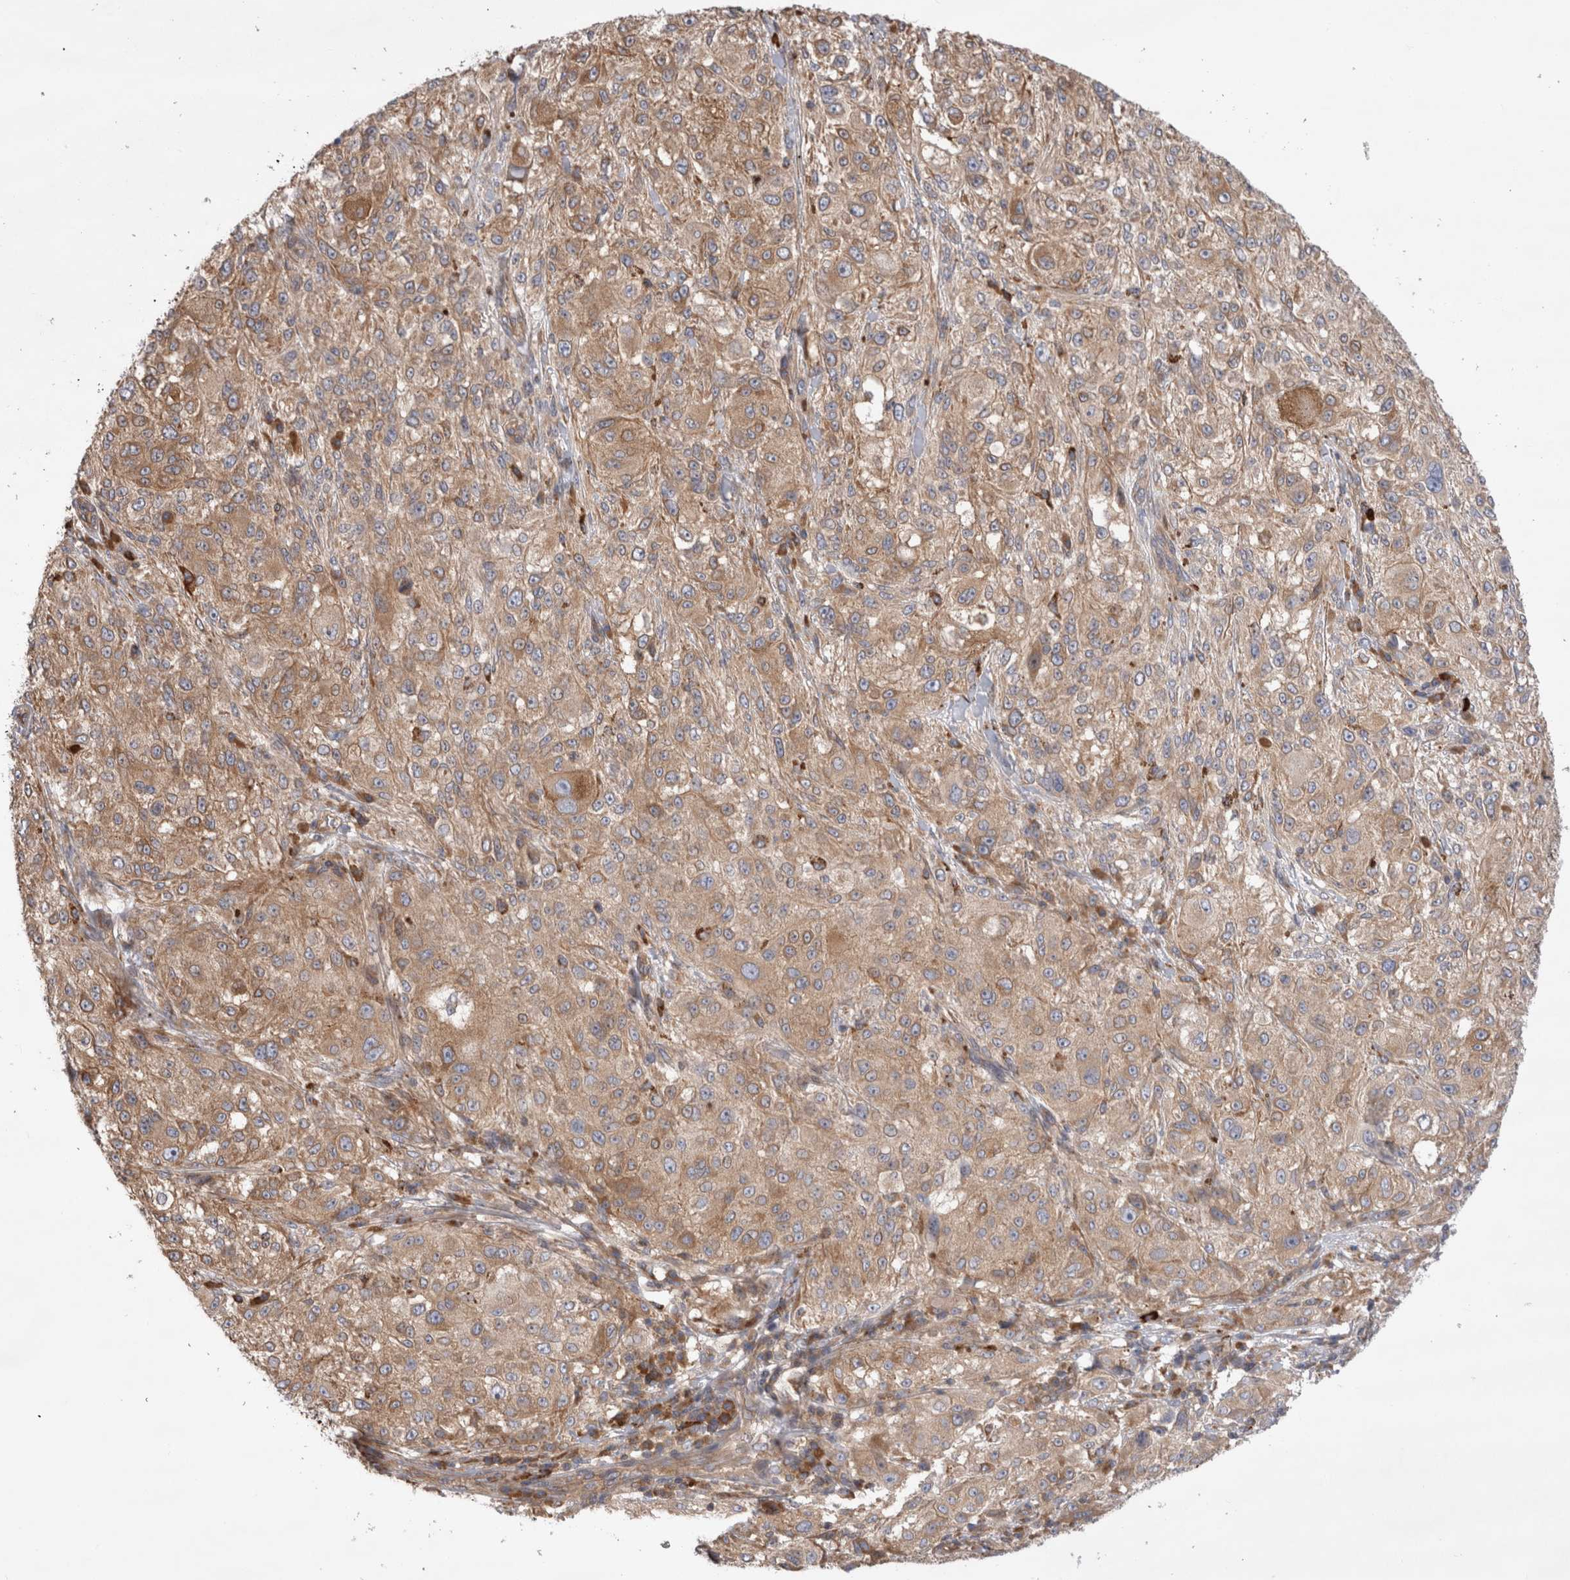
{"staining": {"intensity": "weak", "quantity": ">75%", "location": "cytoplasmic/membranous"}, "tissue": "melanoma", "cell_type": "Tumor cells", "image_type": "cancer", "snomed": [{"axis": "morphology", "description": "Necrosis, NOS"}, {"axis": "morphology", "description": "Malignant melanoma, NOS"}, {"axis": "topography", "description": "Skin"}], "caption": "This image exhibits immunohistochemistry staining of human melanoma, with low weak cytoplasmic/membranous expression in approximately >75% of tumor cells.", "gene": "PDCD10", "patient": {"sex": "female", "age": 87}}